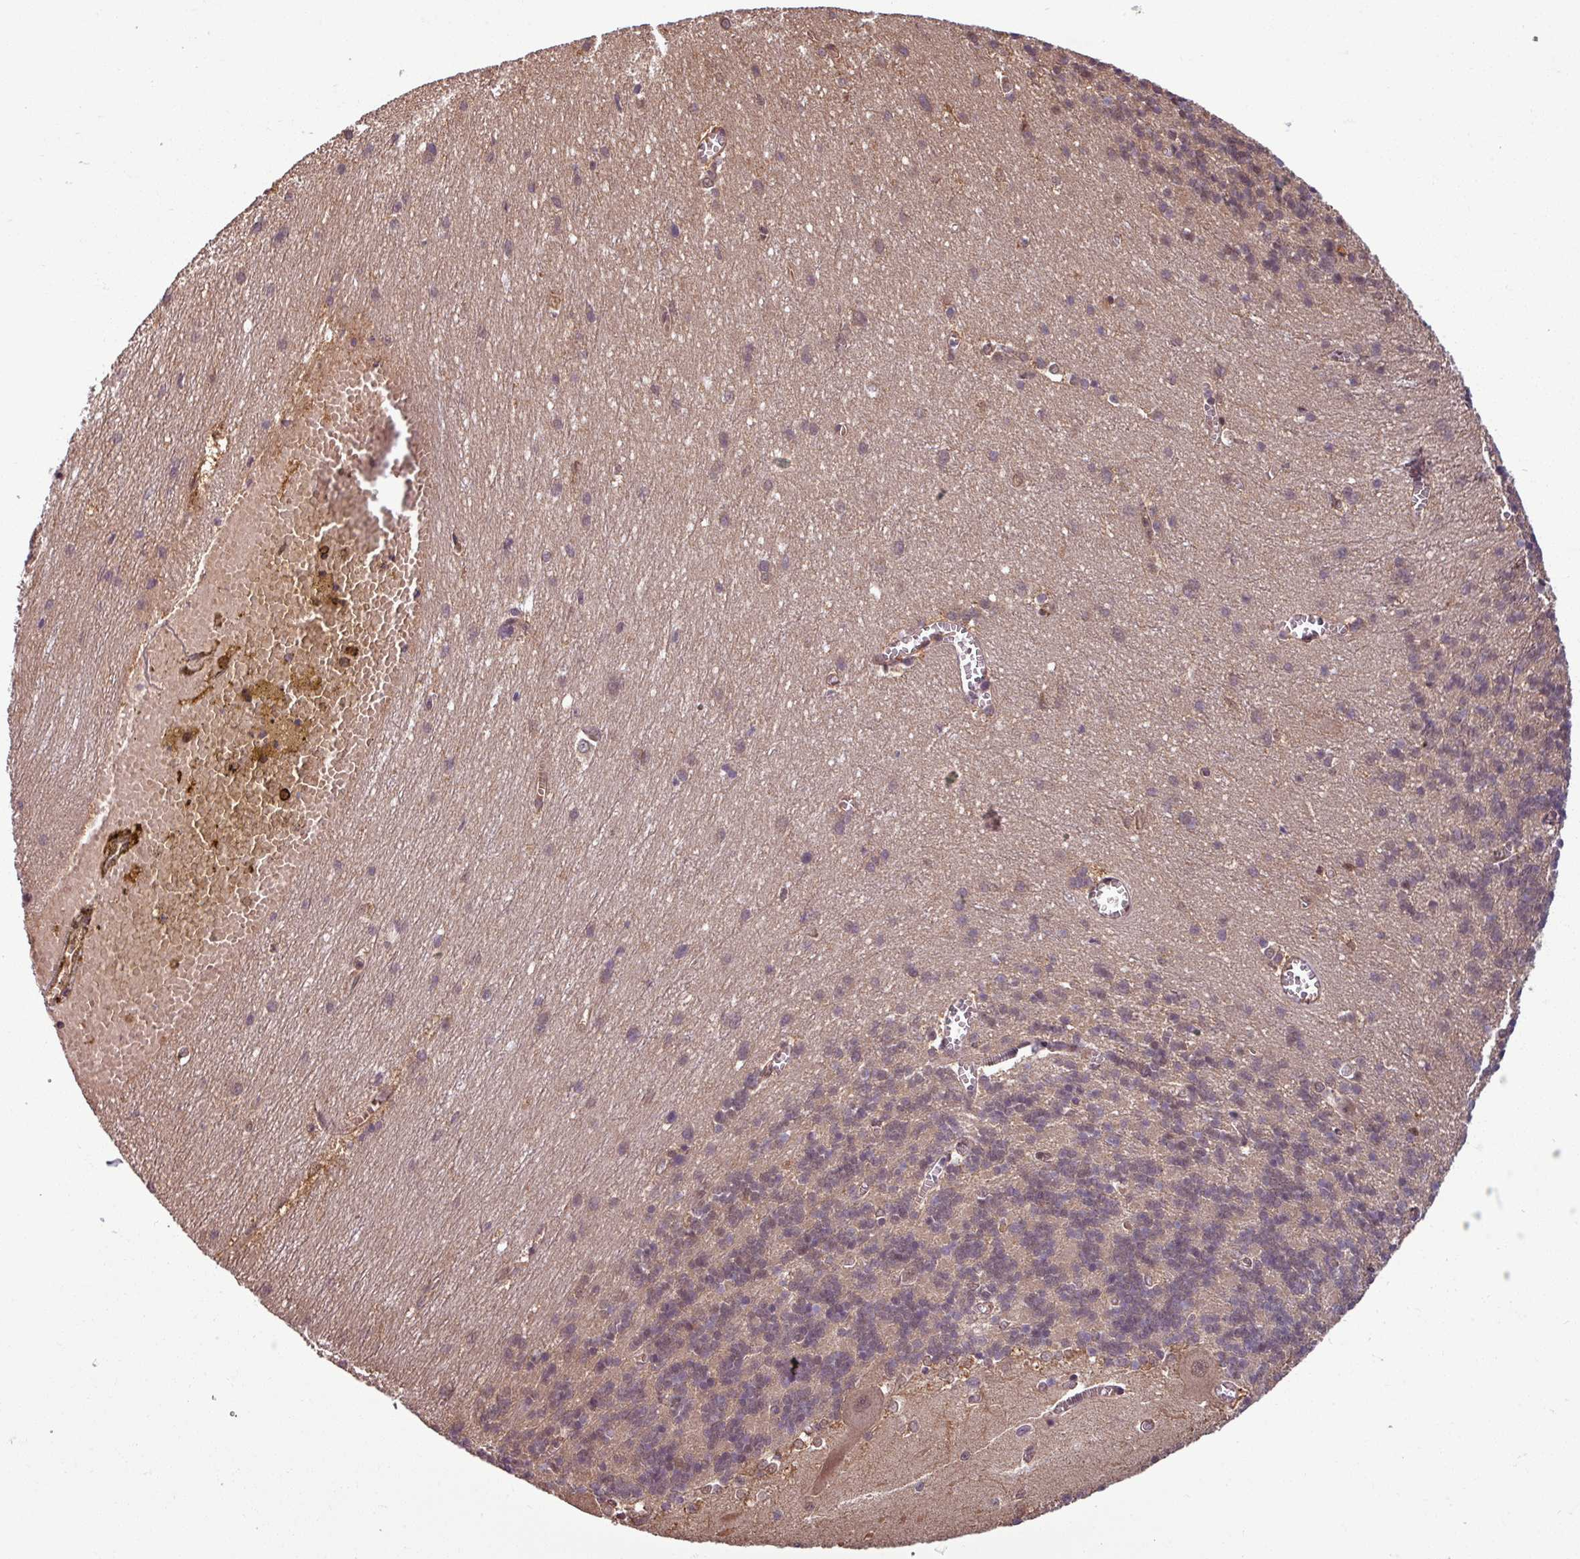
{"staining": {"intensity": "weak", "quantity": "25%-75%", "location": "nuclear"}, "tissue": "cerebellum", "cell_type": "Cells in granular layer", "image_type": "normal", "snomed": [{"axis": "morphology", "description": "Normal tissue, NOS"}, {"axis": "topography", "description": "Cerebellum"}], "caption": "IHC micrograph of unremarkable cerebellum stained for a protein (brown), which displays low levels of weak nuclear positivity in about 25%-75% of cells in granular layer.", "gene": "KCTD11", "patient": {"sex": "male", "age": 37}}